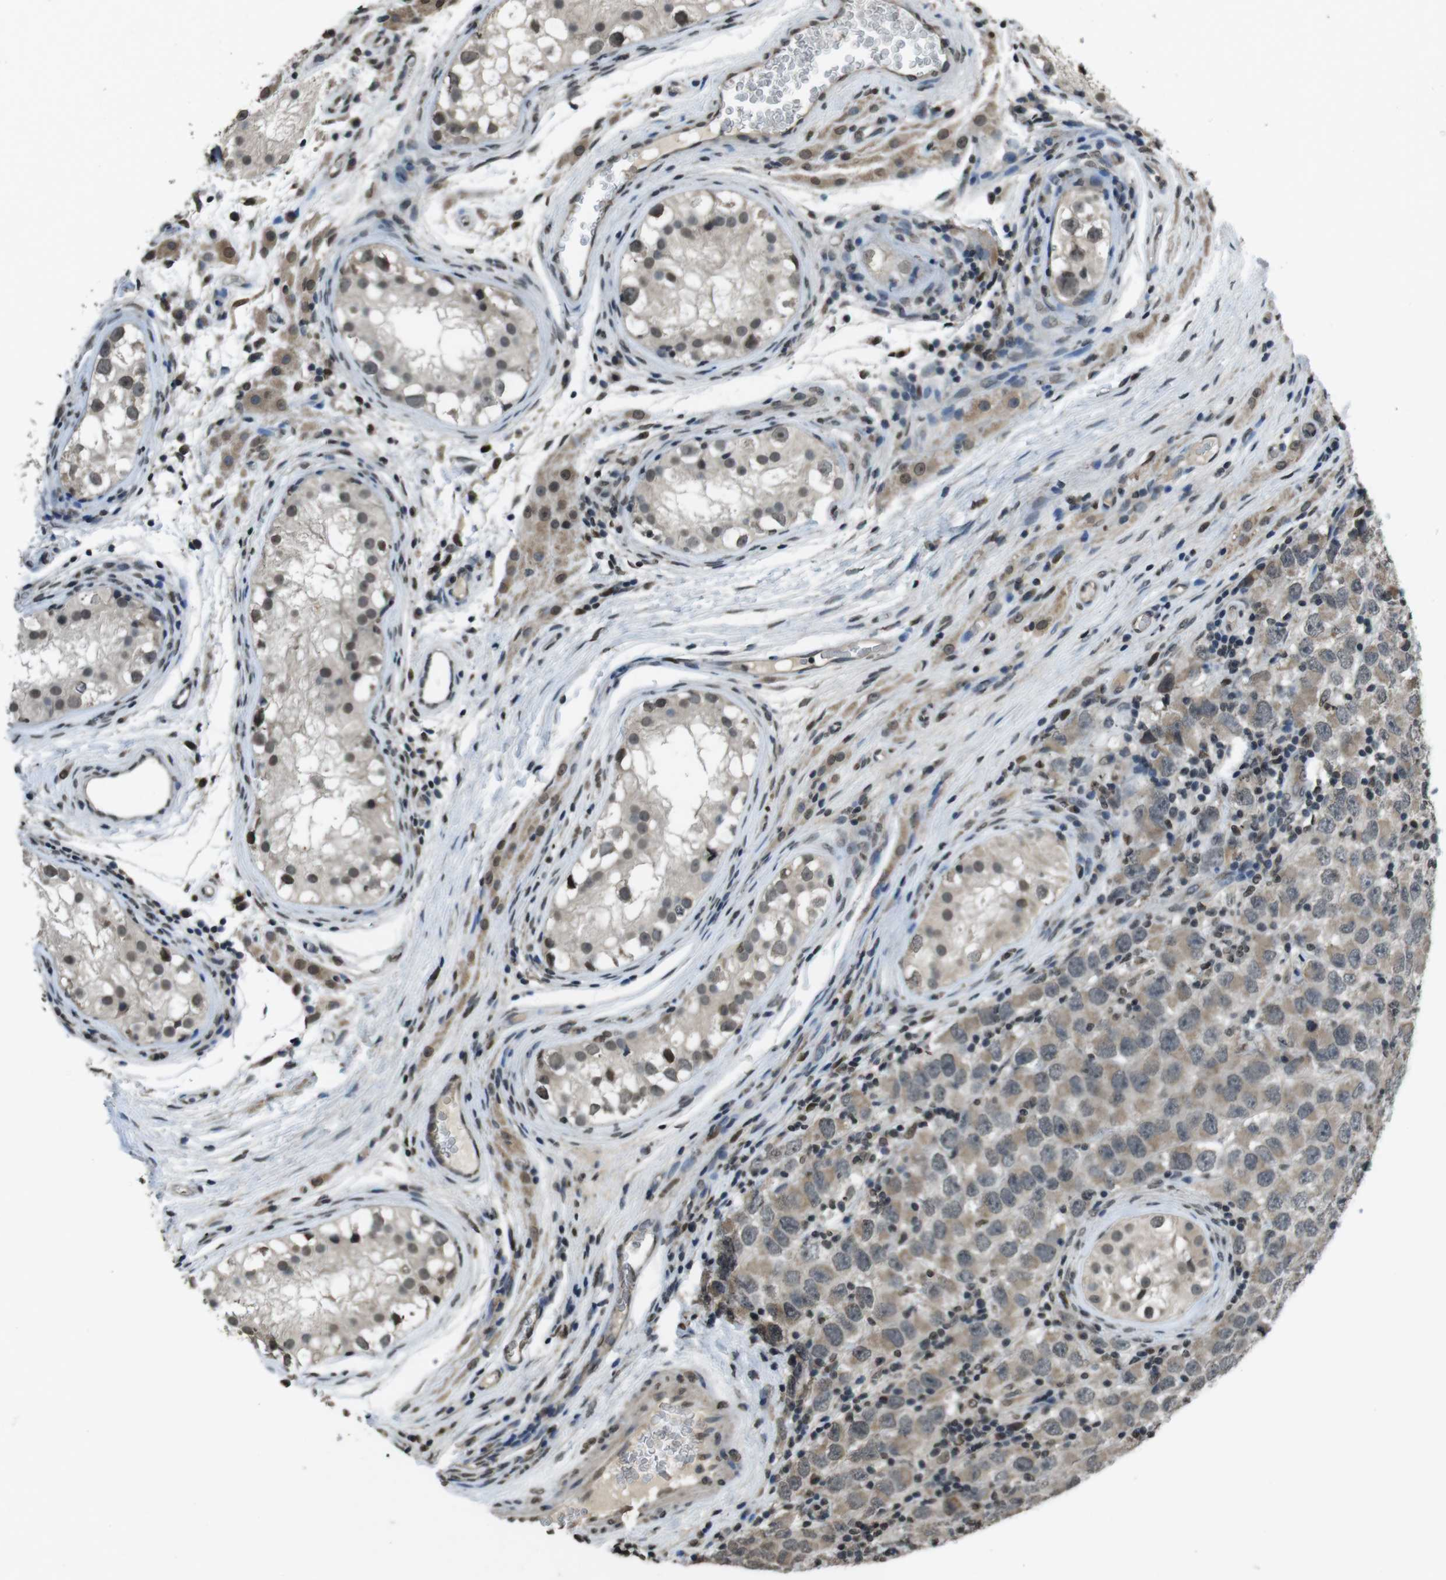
{"staining": {"intensity": "weak", "quantity": ">75%", "location": "cytoplasmic/membranous"}, "tissue": "testis cancer", "cell_type": "Tumor cells", "image_type": "cancer", "snomed": [{"axis": "morphology", "description": "Carcinoma, Embryonal, NOS"}, {"axis": "topography", "description": "Testis"}], "caption": "Protein expression analysis of testis cancer shows weak cytoplasmic/membranous staining in approximately >75% of tumor cells.", "gene": "MAF", "patient": {"sex": "male", "age": 21}}